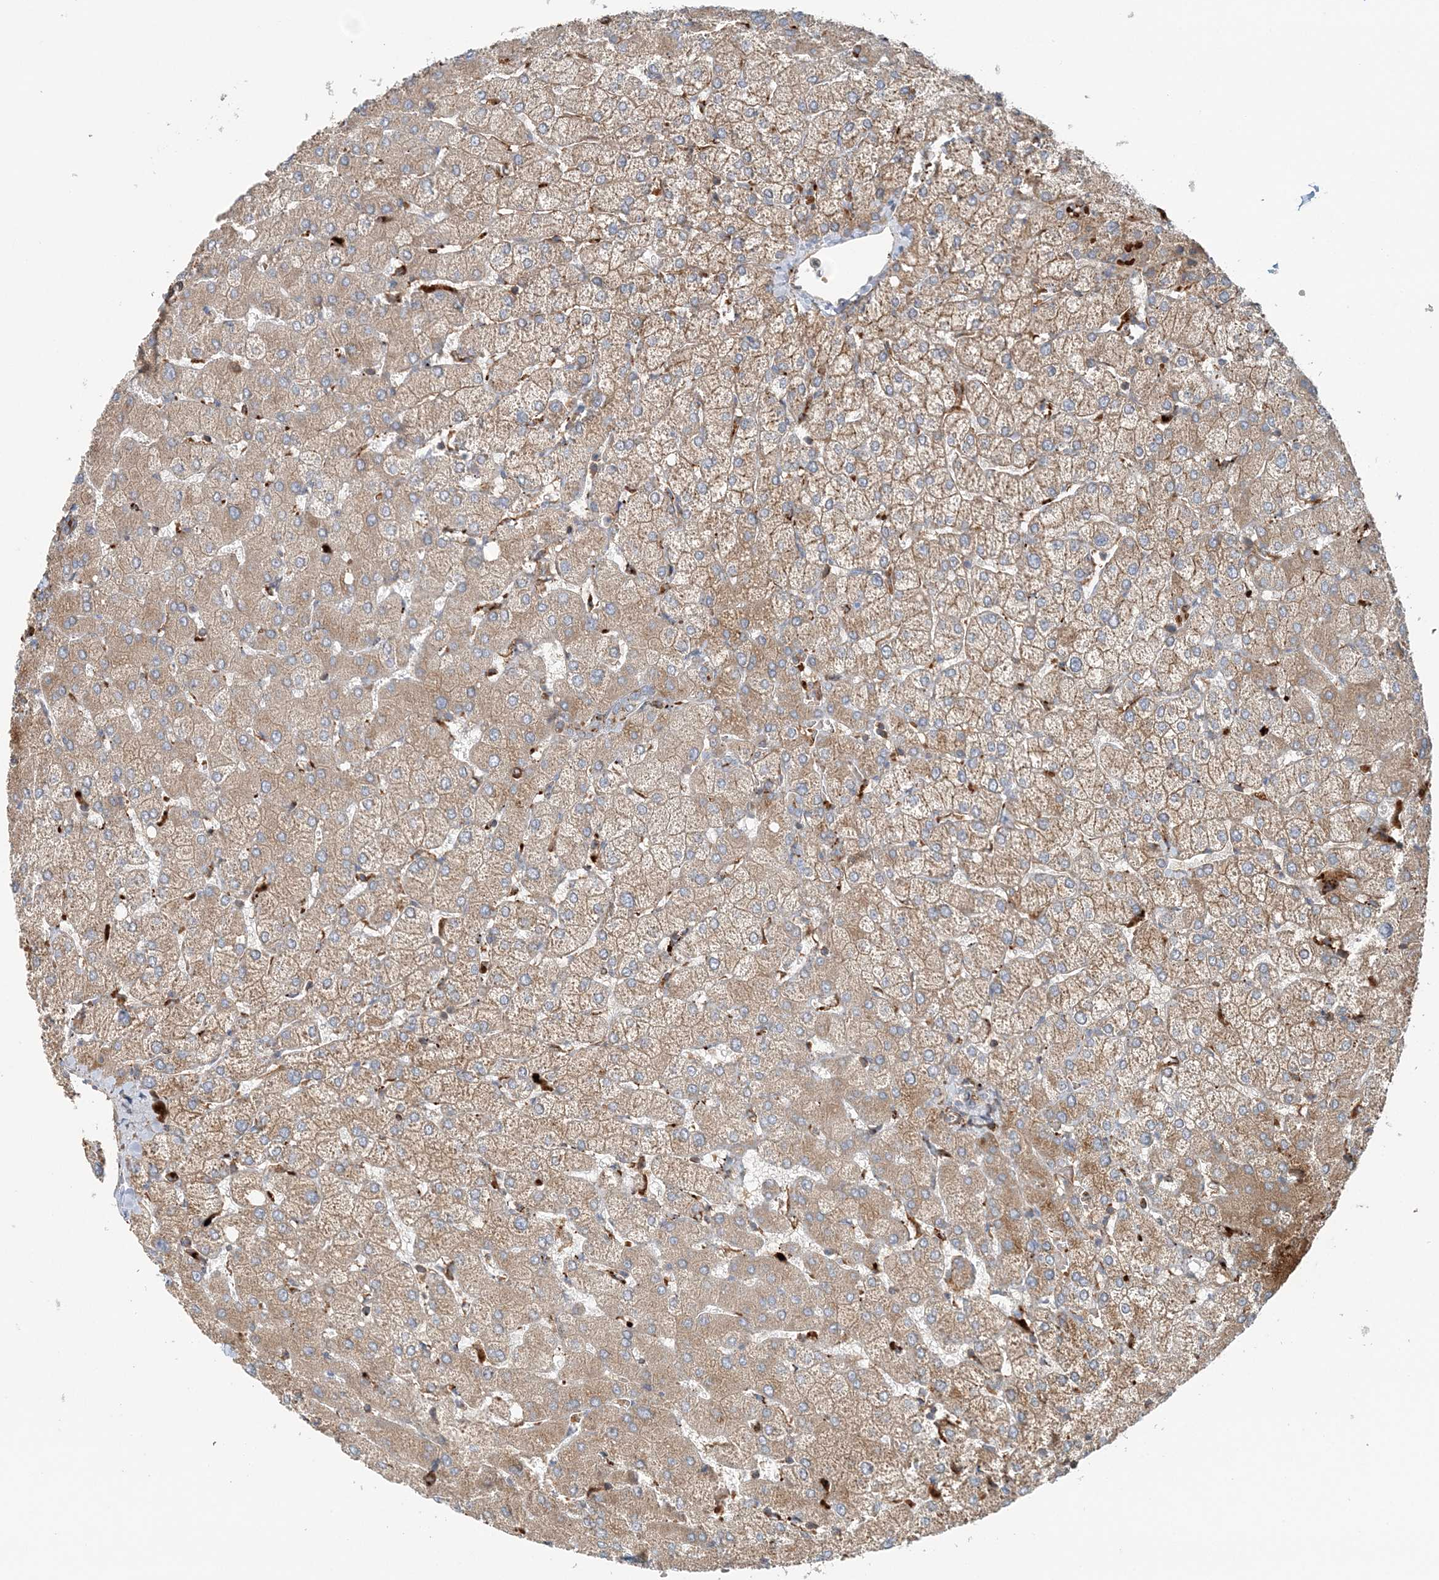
{"staining": {"intensity": "negative", "quantity": "none", "location": "none"}, "tissue": "liver", "cell_type": "Cholangiocytes", "image_type": "normal", "snomed": [{"axis": "morphology", "description": "Normal tissue, NOS"}, {"axis": "topography", "description": "Liver"}], "caption": "IHC of normal human liver displays no staining in cholangiocytes. (DAB immunohistochemistry visualized using brightfield microscopy, high magnification).", "gene": "TTI1", "patient": {"sex": "female", "age": 54}}